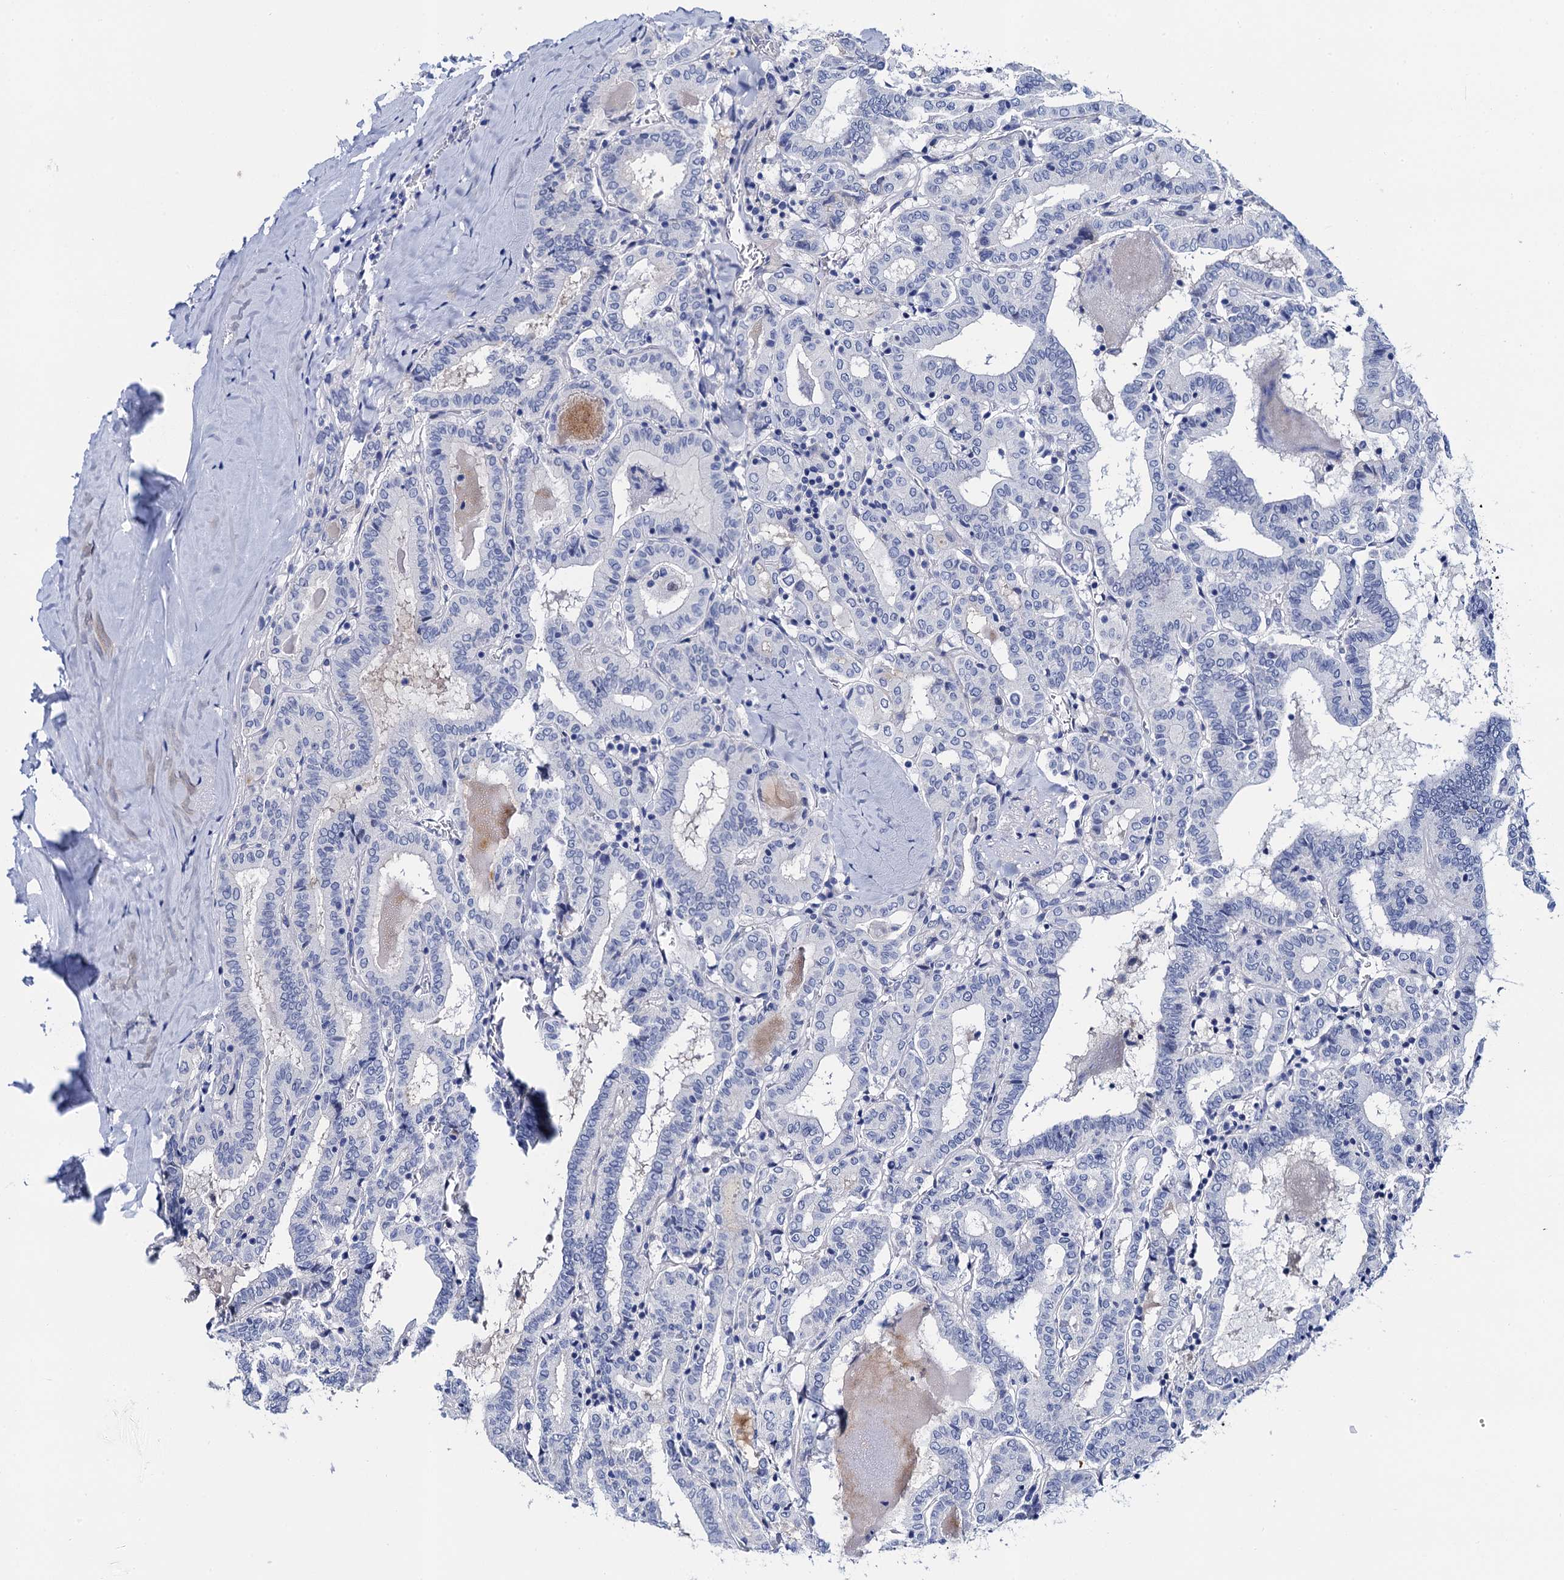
{"staining": {"intensity": "negative", "quantity": "none", "location": "none"}, "tissue": "thyroid cancer", "cell_type": "Tumor cells", "image_type": "cancer", "snomed": [{"axis": "morphology", "description": "Papillary adenocarcinoma, NOS"}, {"axis": "topography", "description": "Thyroid gland"}], "caption": "This is a photomicrograph of IHC staining of thyroid cancer, which shows no positivity in tumor cells. (DAB immunohistochemistry (IHC) with hematoxylin counter stain).", "gene": "LYPD3", "patient": {"sex": "female", "age": 72}}